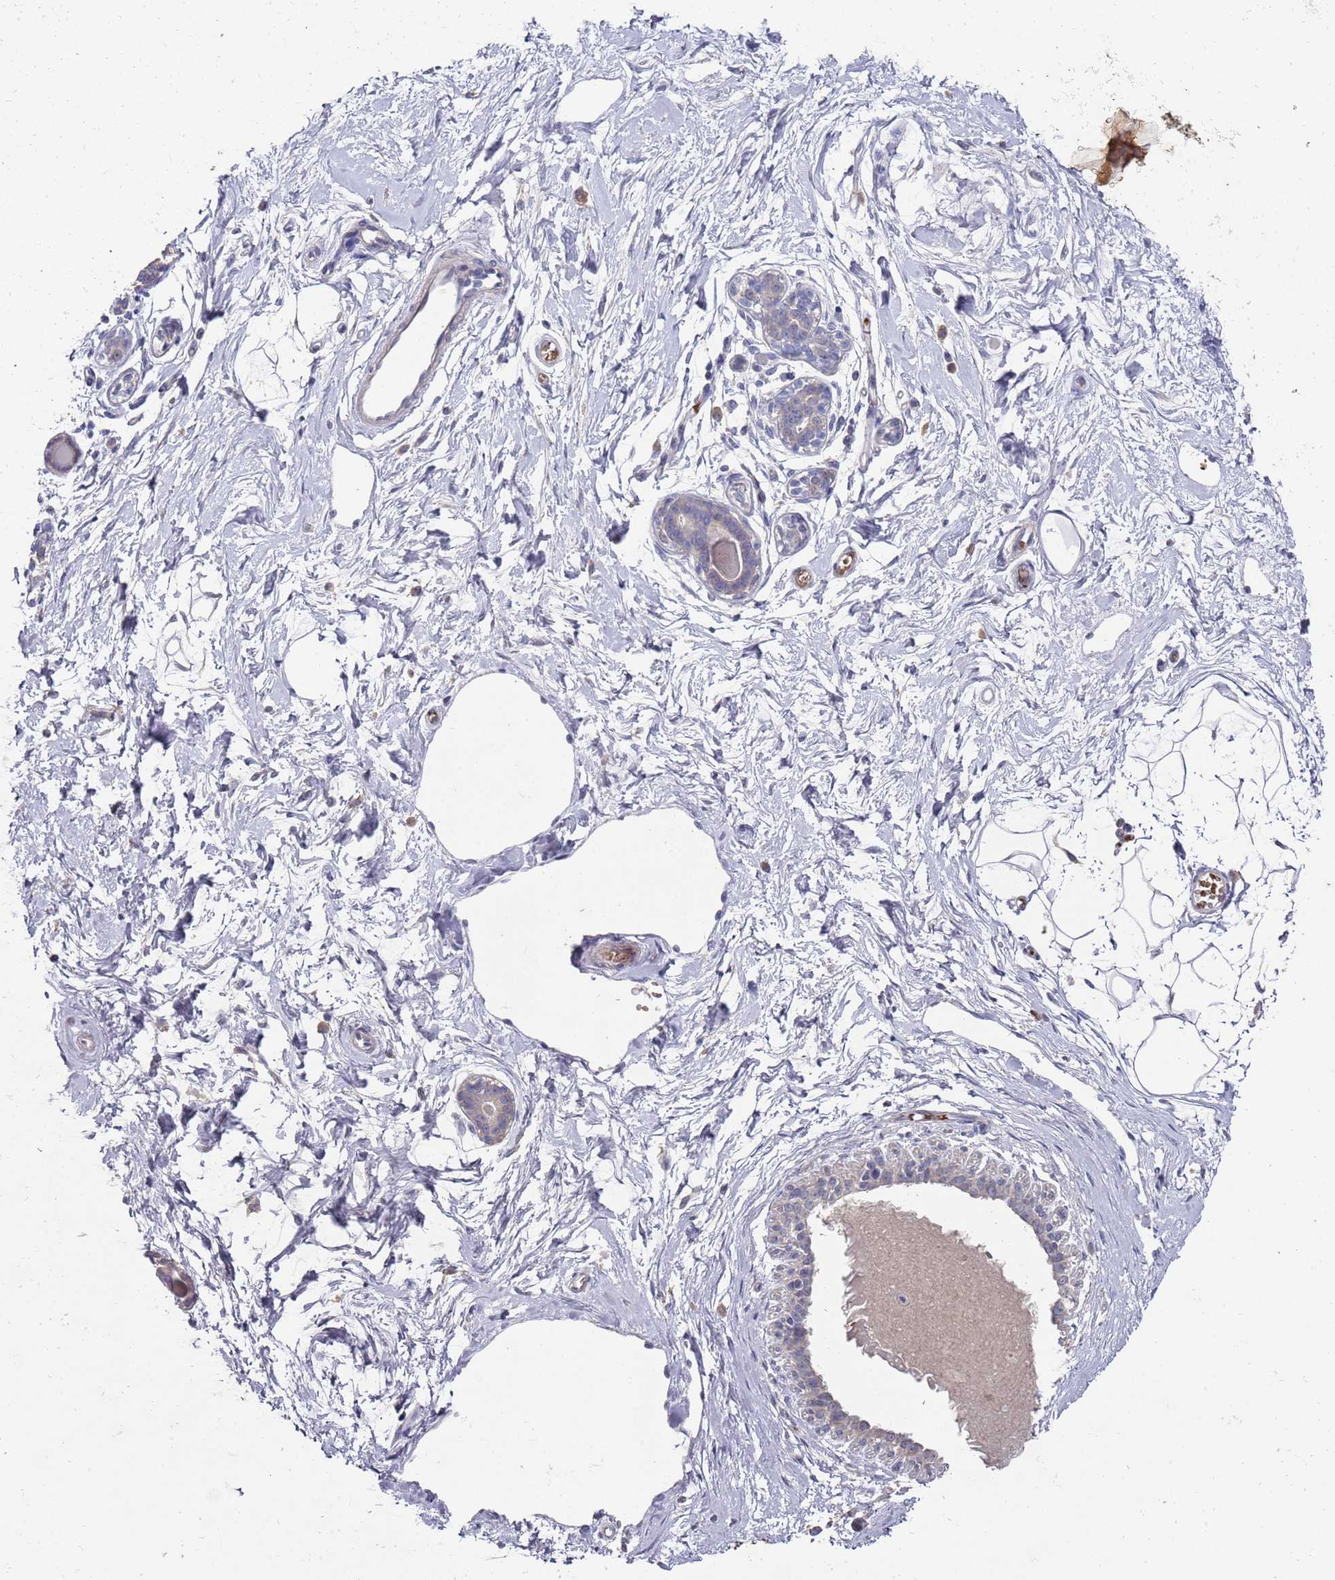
{"staining": {"intensity": "negative", "quantity": "none", "location": "none"}, "tissue": "breast", "cell_type": "Adipocytes", "image_type": "normal", "snomed": [{"axis": "morphology", "description": "Normal tissue, NOS"}, {"axis": "topography", "description": "Breast"}], "caption": "Immunohistochemistry photomicrograph of unremarkable human breast stained for a protein (brown), which demonstrates no expression in adipocytes. (DAB (3,3'-diaminobenzidine) IHC with hematoxylin counter stain).", "gene": "LACC1", "patient": {"sex": "female", "age": 45}}